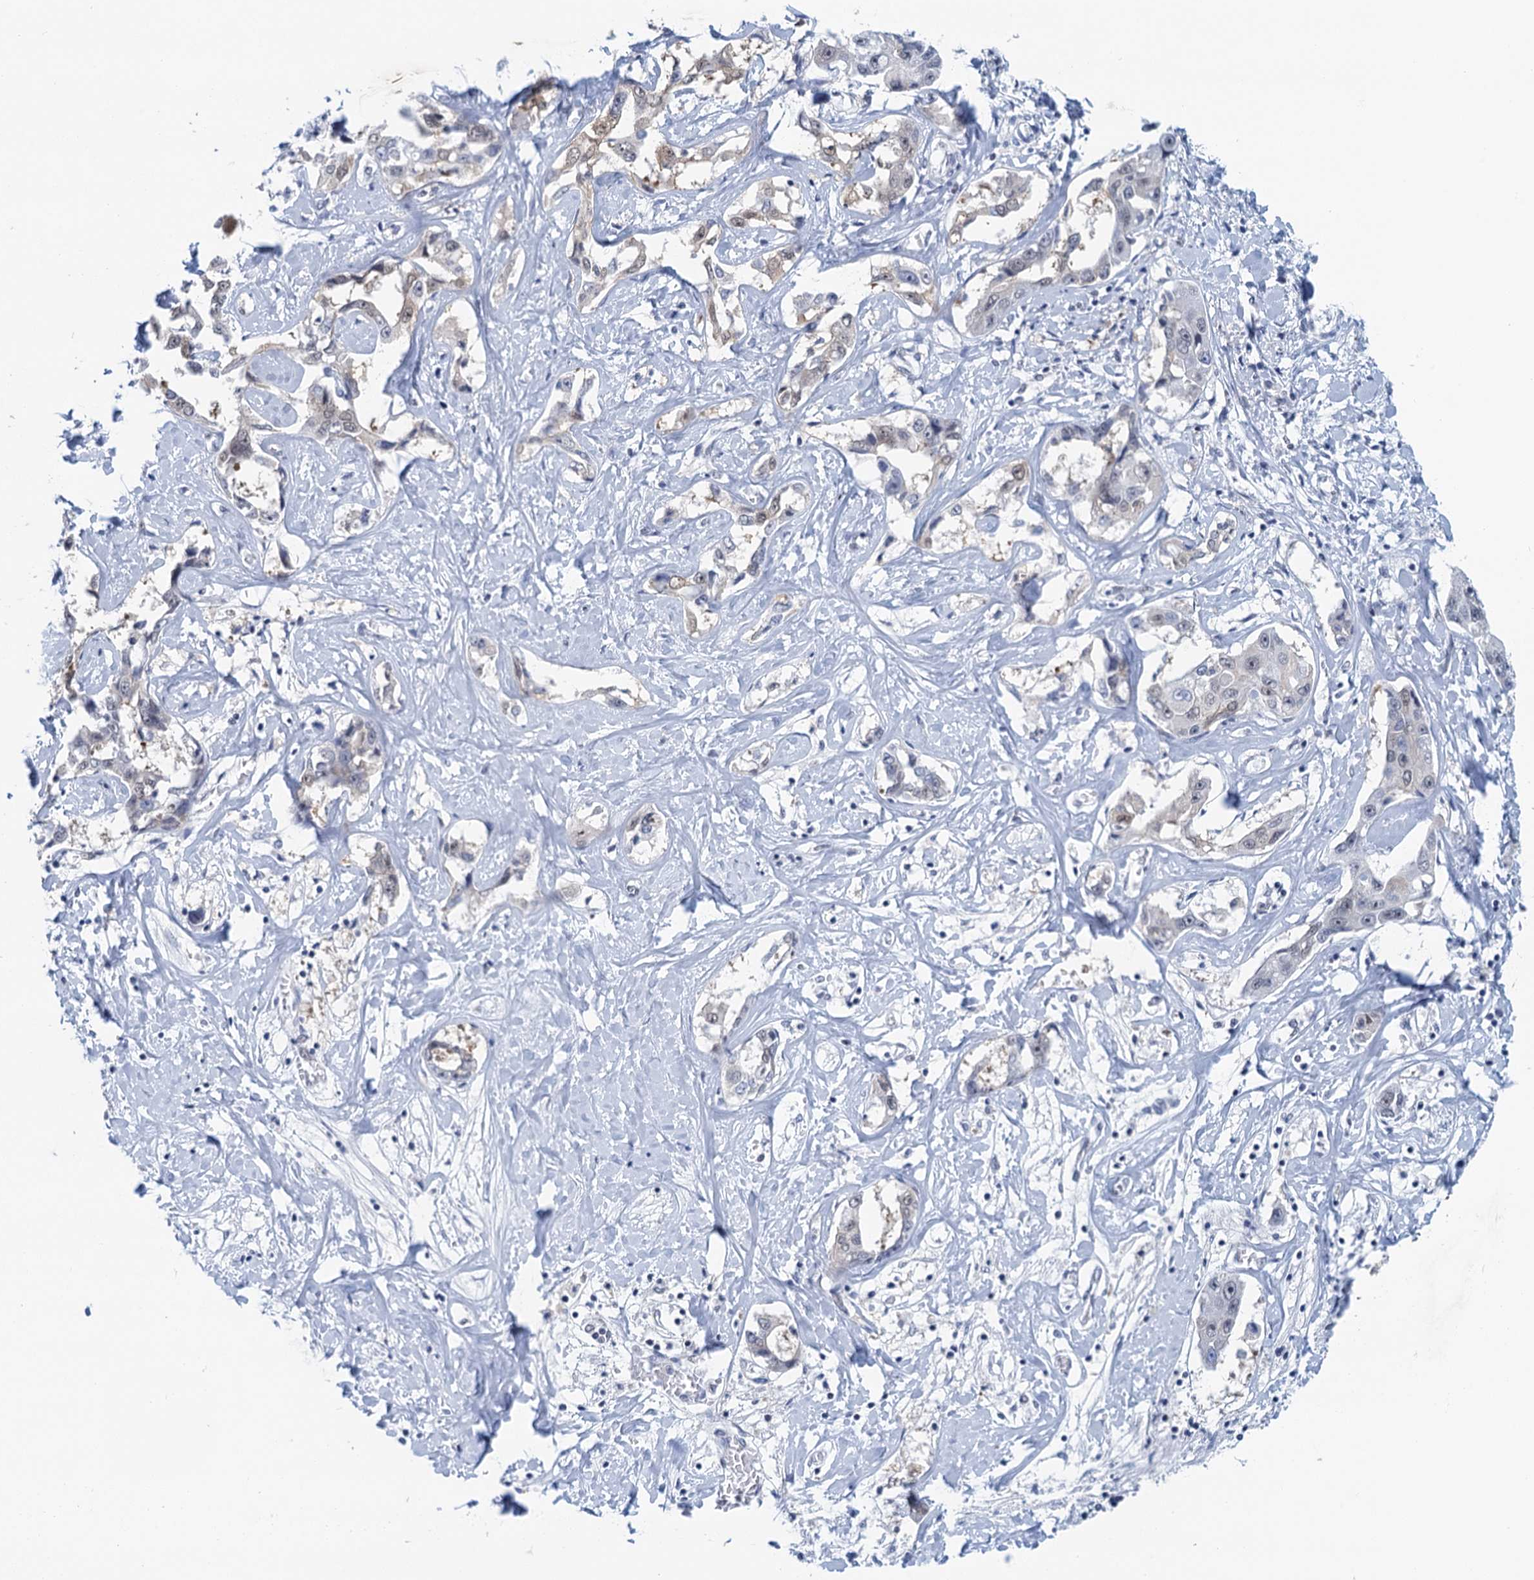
{"staining": {"intensity": "weak", "quantity": "<25%", "location": "cytoplasmic/membranous"}, "tissue": "liver cancer", "cell_type": "Tumor cells", "image_type": "cancer", "snomed": [{"axis": "morphology", "description": "Cholangiocarcinoma"}, {"axis": "topography", "description": "Liver"}], "caption": "The micrograph reveals no significant expression in tumor cells of liver cholangiocarcinoma.", "gene": "EPS8L1", "patient": {"sex": "male", "age": 59}}